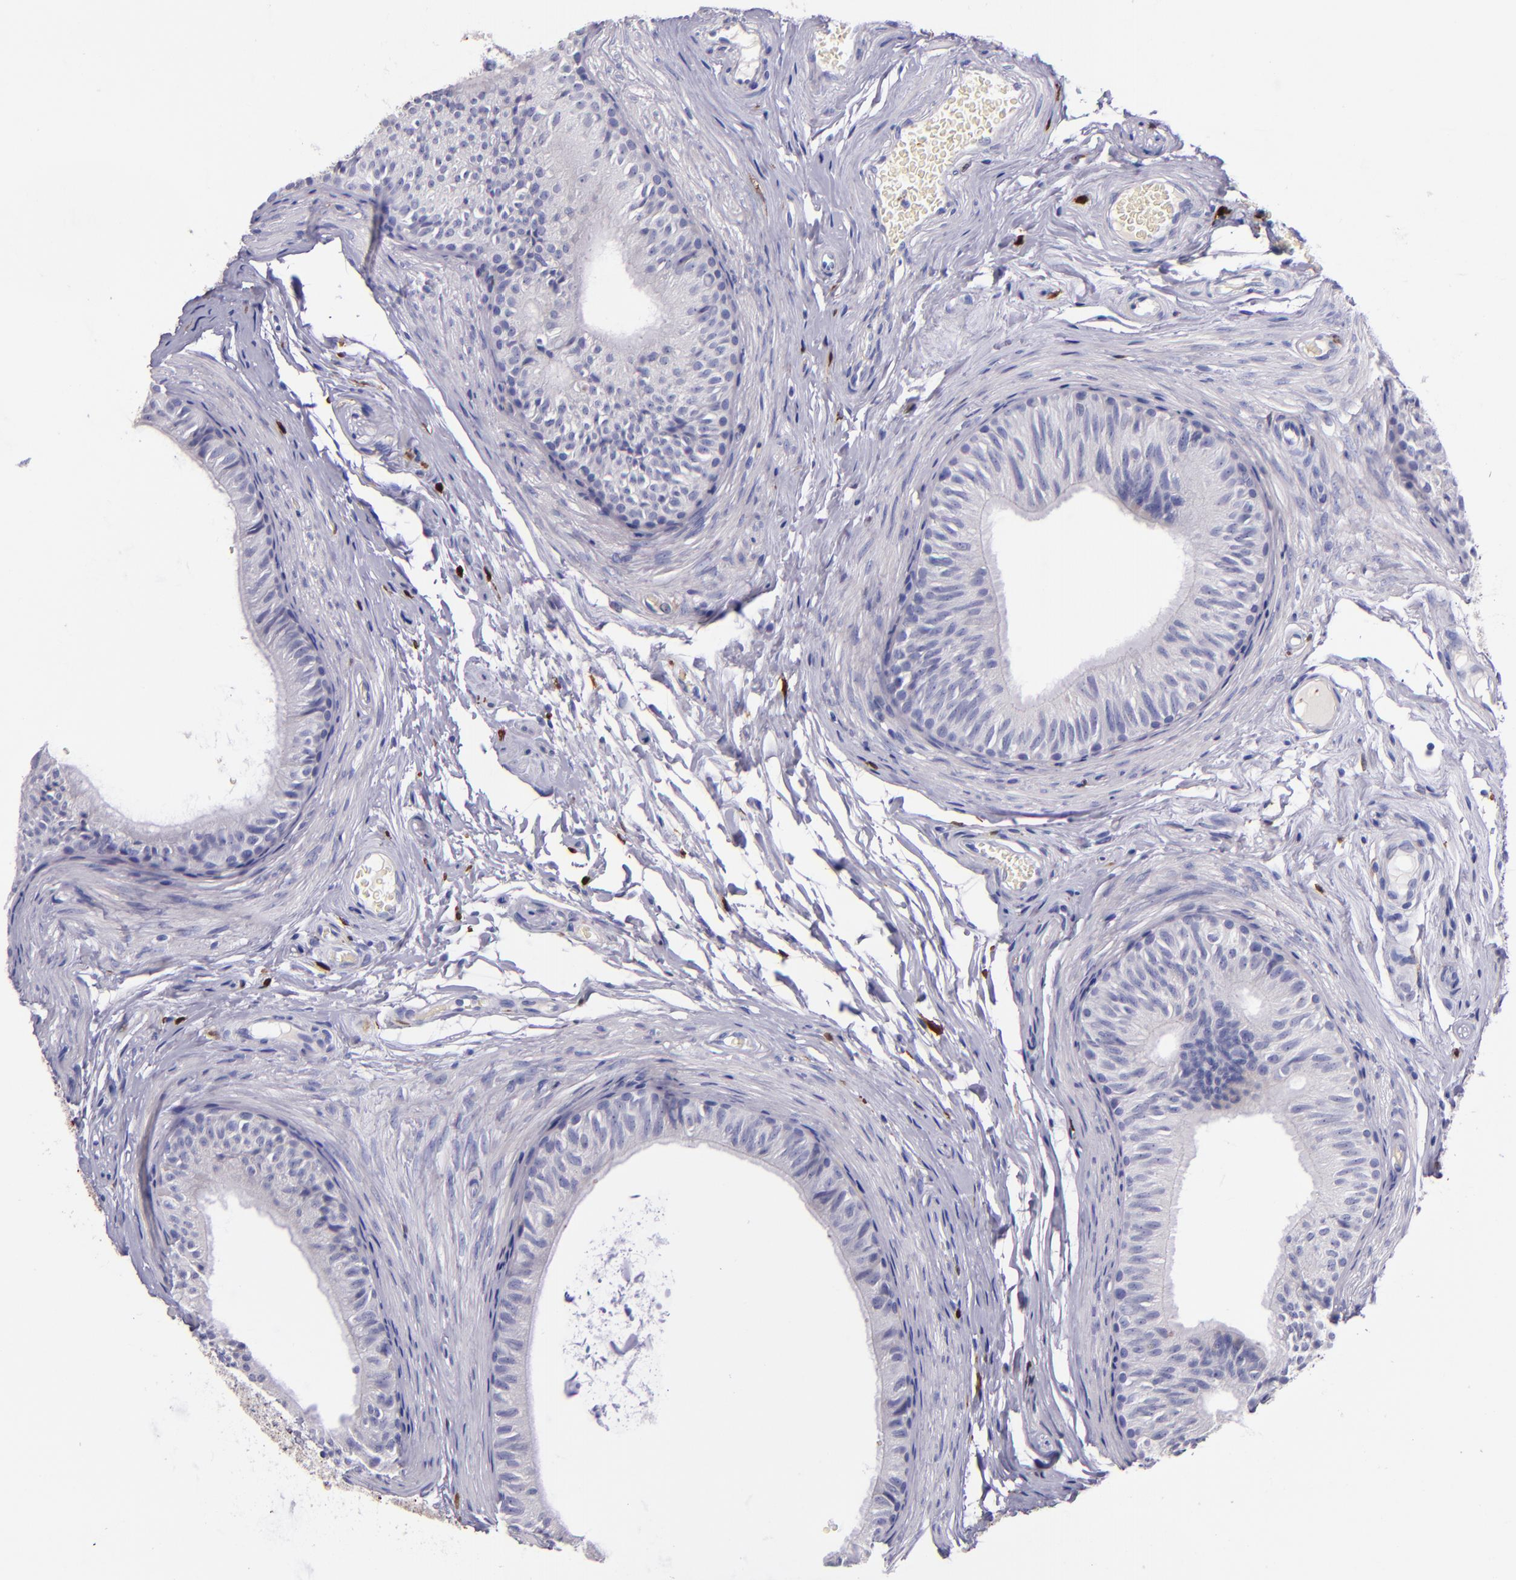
{"staining": {"intensity": "negative", "quantity": "none", "location": "none"}, "tissue": "epididymis", "cell_type": "Glandular cells", "image_type": "normal", "snomed": [{"axis": "morphology", "description": "Normal tissue, NOS"}, {"axis": "topography", "description": "Testis"}, {"axis": "topography", "description": "Epididymis"}], "caption": "The immunohistochemistry (IHC) micrograph has no significant staining in glandular cells of epididymis.", "gene": "F13A1", "patient": {"sex": "male", "age": 36}}